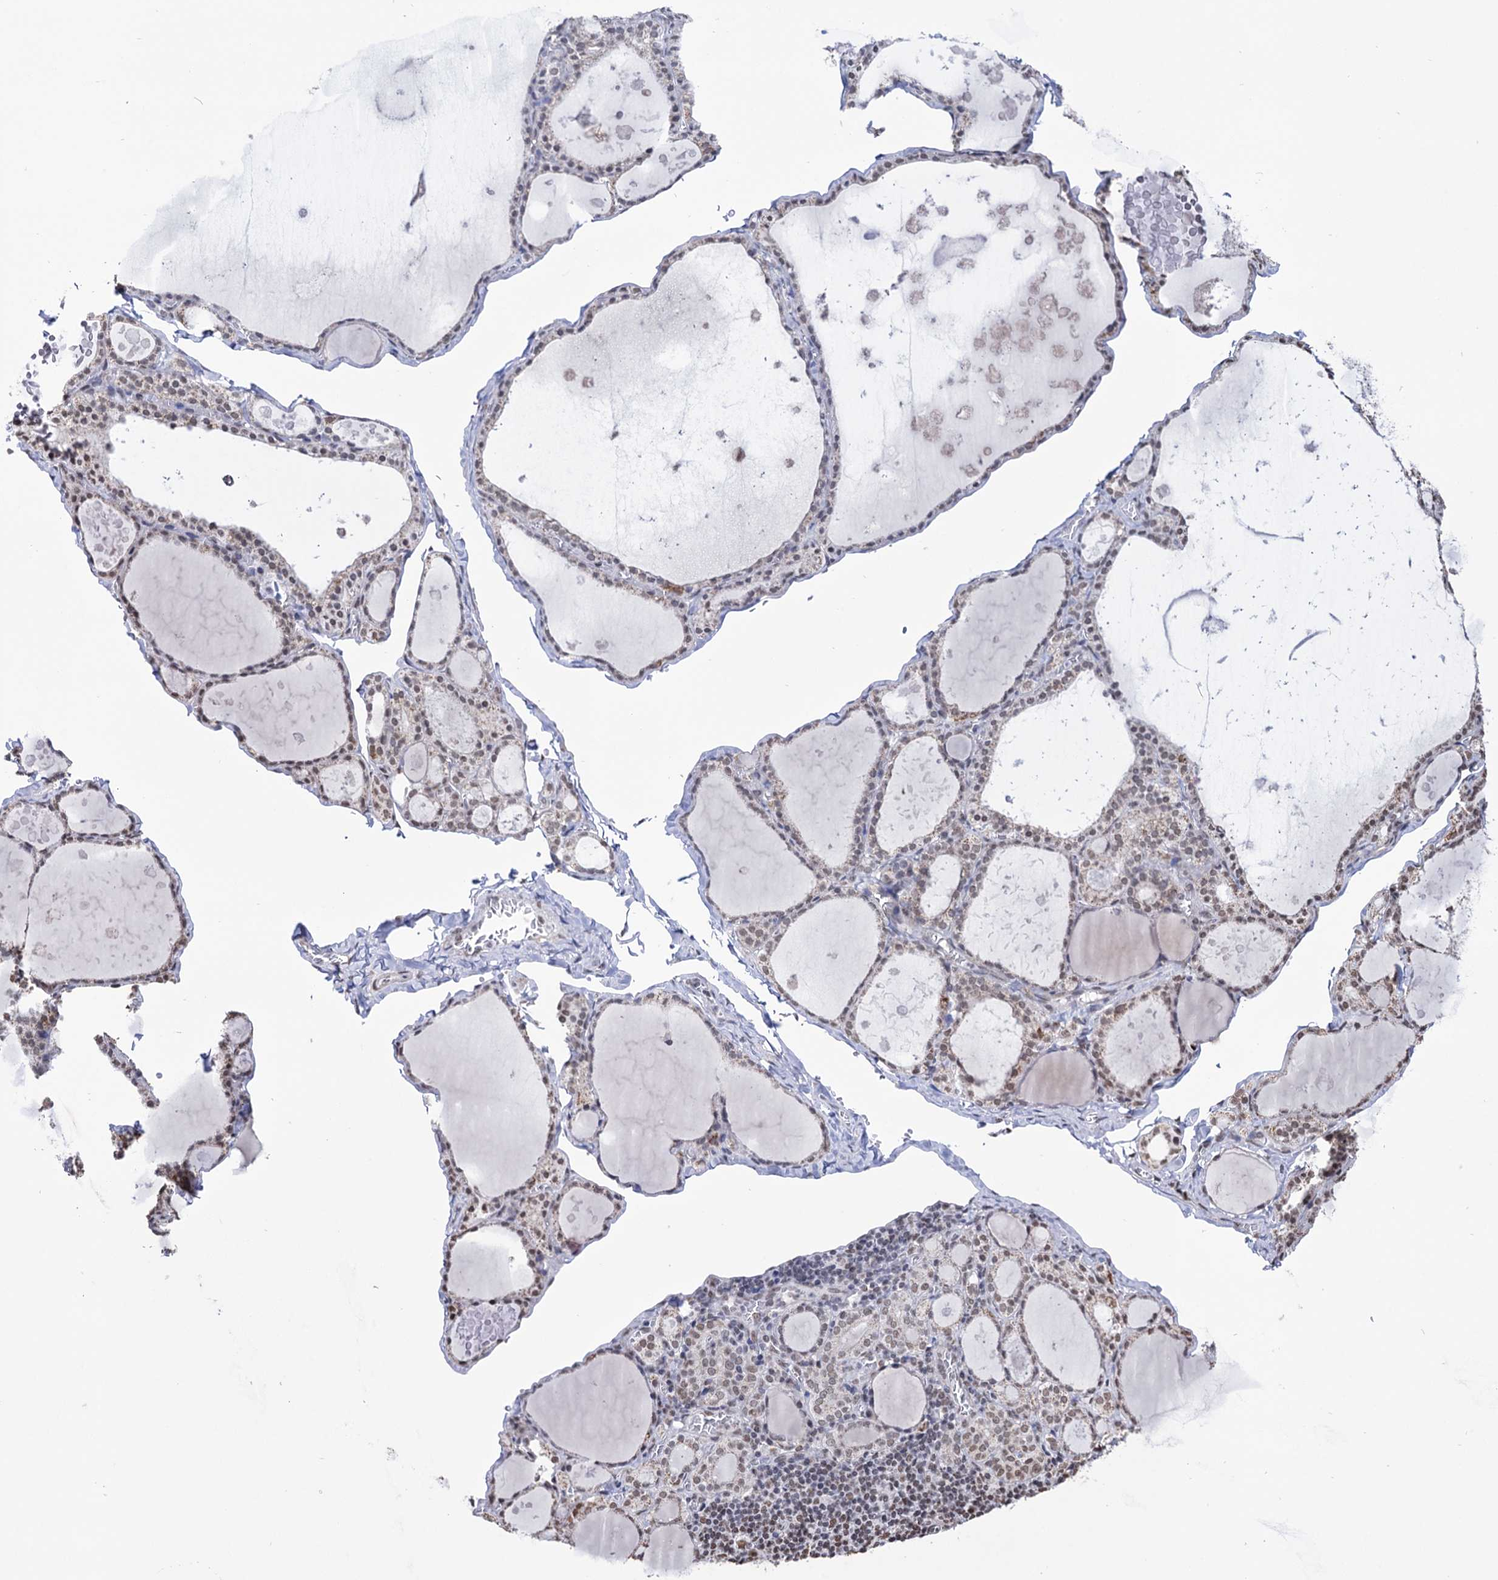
{"staining": {"intensity": "weak", "quantity": "25%-75%", "location": "cytoplasmic/membranous,nuclear"}, "tissue": "thyroid gland", "cell_type": "Glandular cells", "image_type": "normal", "snomed": [{"axis": "morphology", "description": "Normal tissue, NOS"}, {"axis": "topography", "description": "Thyroid gland"}], "caption": "Brown immunohistochemical staining in unremarkable thyroid gland demonstrates weak cytoplasmic/membranous,nuclear expression in about 25%-75% of glandular cells.", "gene": "ABHD10", "patient": {"sex": "male", "age": 56}}